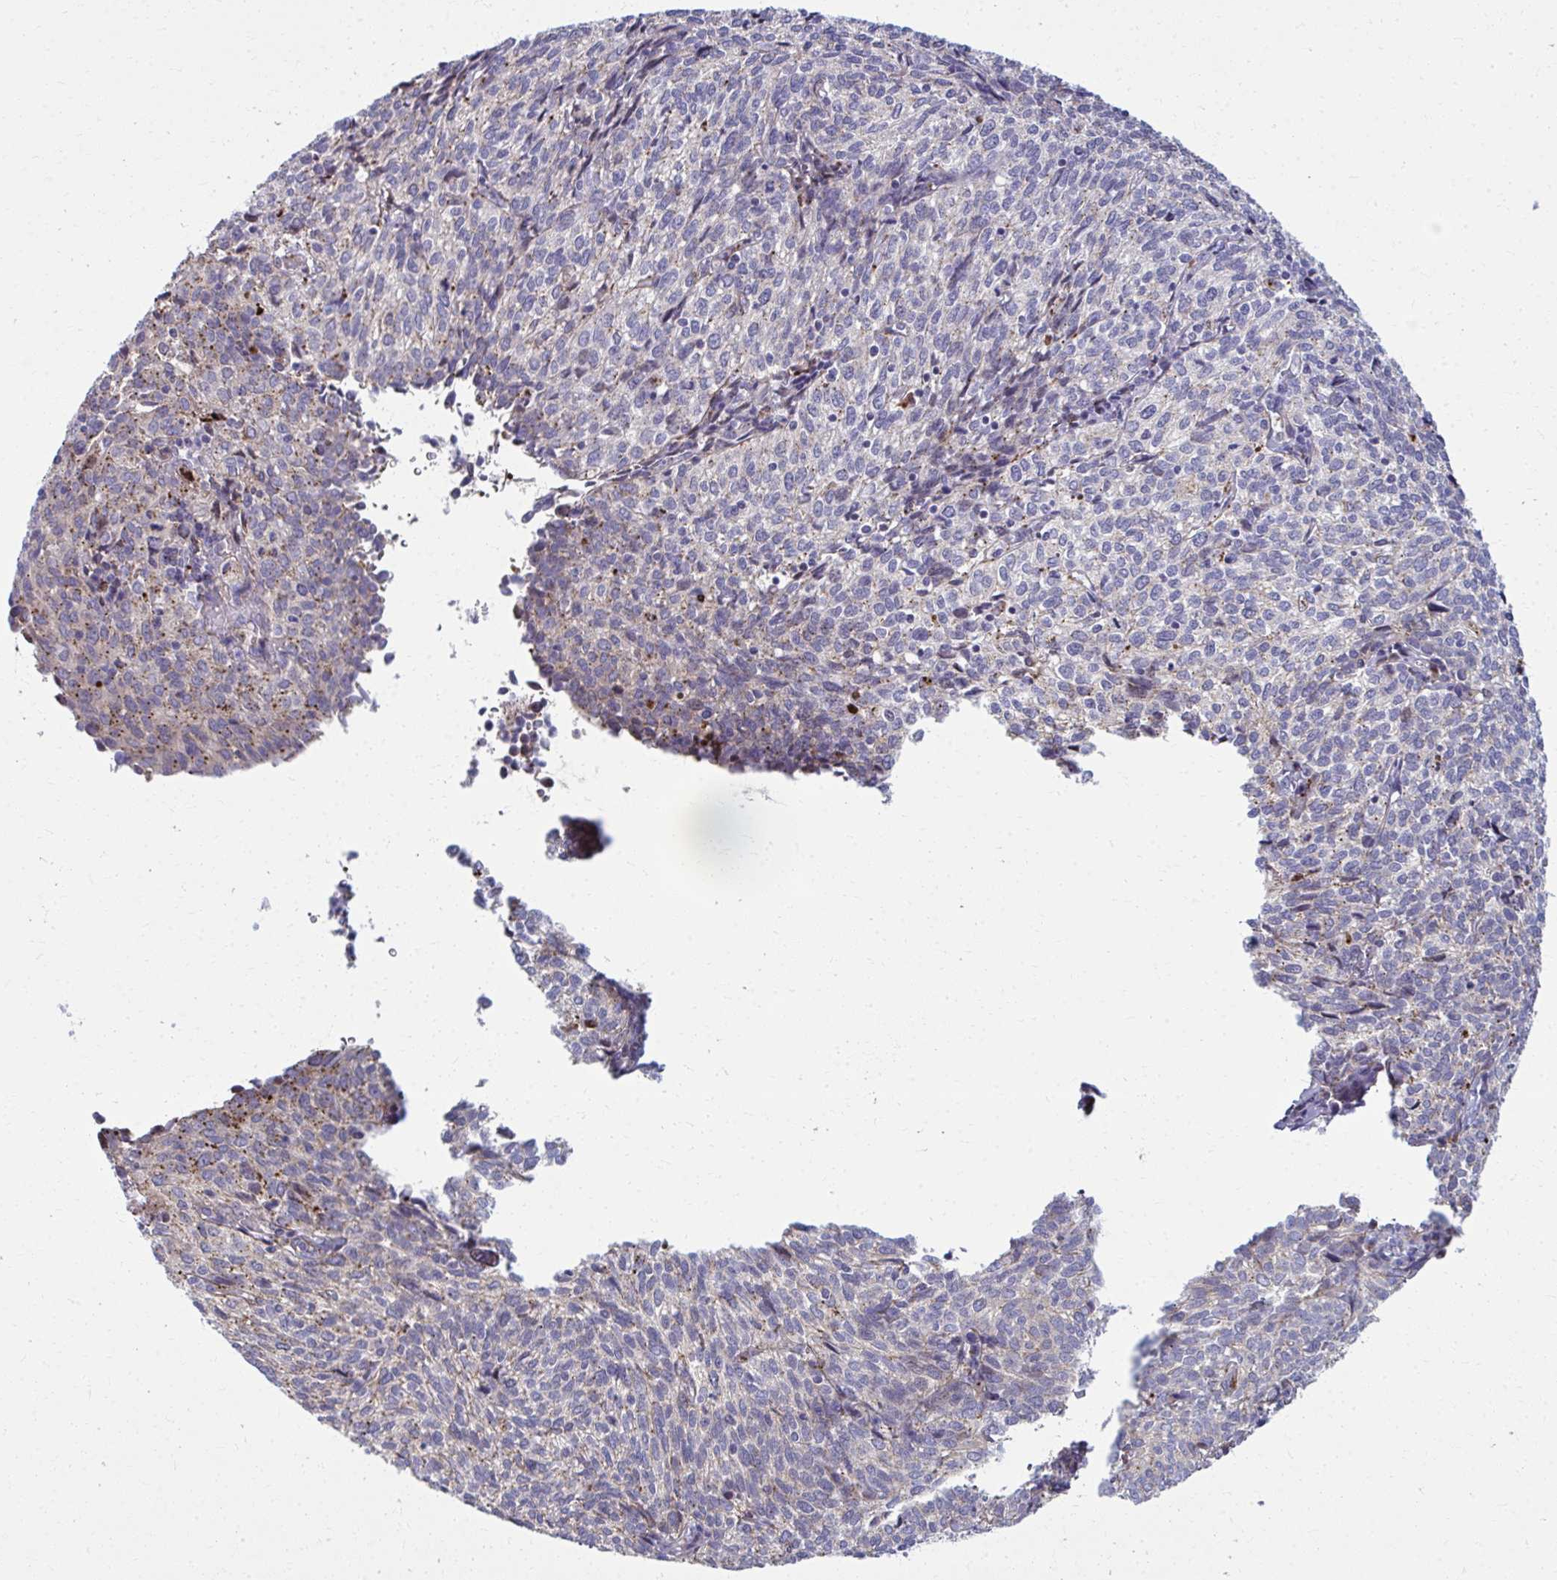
{"staining": {"intensity": "weak", "quantity": "25%-75%", "location": "cytoplasmic/membranous"}, "tissue": "cervical cancer", "cell_type": "Tumor cells", "image_type": "cancer", "snomed": [{"axis": "morphology", "description": "Normal tissue, NOS"}, {"axis": "morphology", "description": "Squamous cell carcinoma, NOS"}, {"axis": "topography", "description": "Vagina"}, {"axis": "topography", "description": "Cervix"}], "caption": "Squamous cell carcinoma (cervical) stained for a protein displays weak cytoplasmic/membranous positivity in tumor cells. The staining is performed using DAB (3,3'-diaminobenzidine) brown chromogen to label protein expression. The nuclei are counter-stained blue using hematoxylin.", "gene": "LRRC4B", "patient": {"sex": "female", "age": 45}}